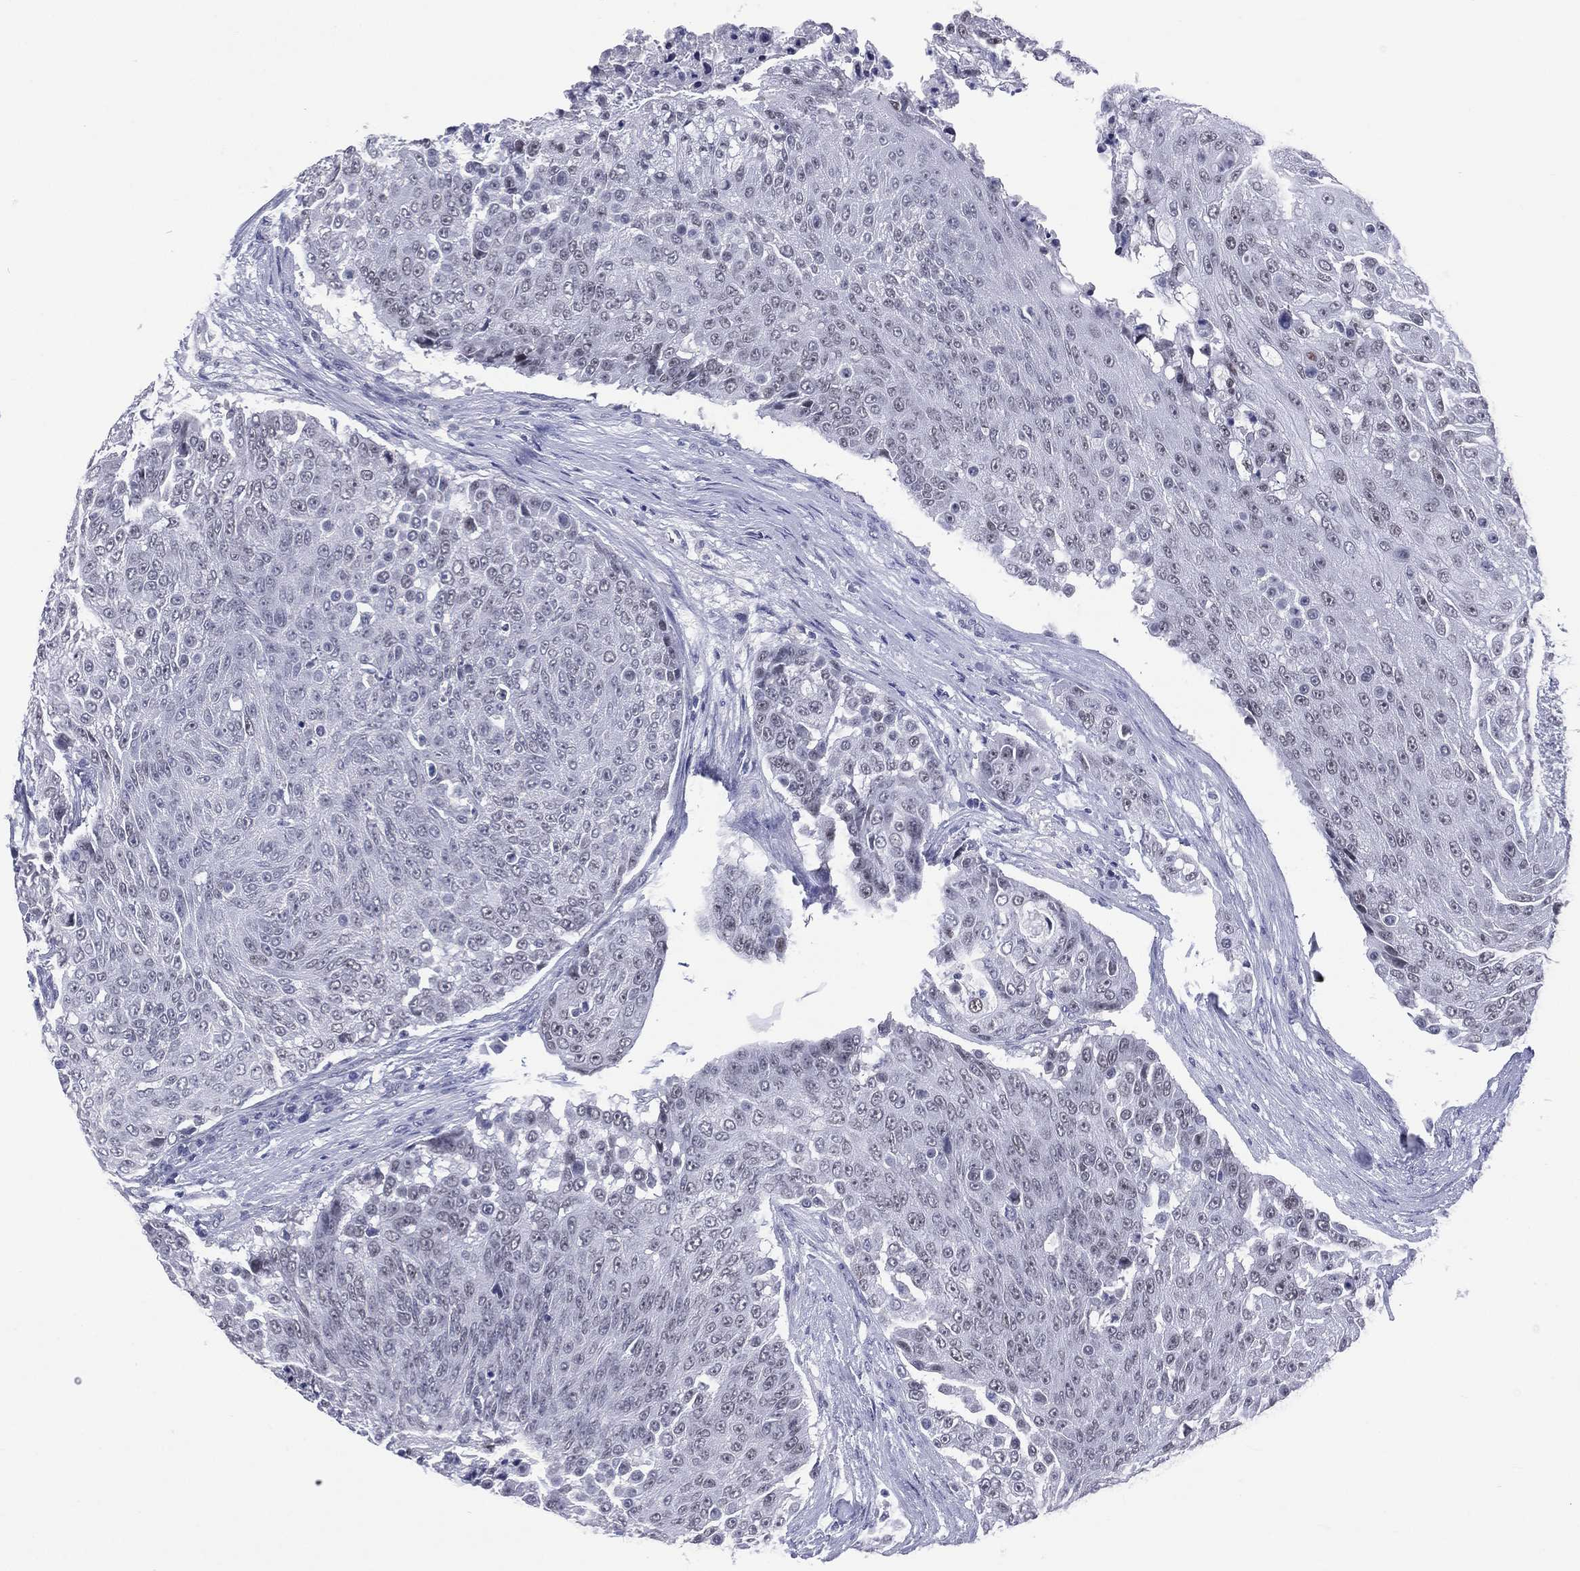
{"staining": {"intensity": "negative", "quantity": "none", "location": "none"}, "tissue": "urothelial cancer", "cell_type": "Tumor cells", "image_type": "cancer", "snomed": [{"axis": "morphology", "description": "Urothelial carcinoma, High grade"}, {"axis": "topography", "description": "Urinary bladder"}], "caption": "Tumor cells show no significant protein staining in high-grade urothelial carcinoma. (DAB immunohistochemistry (IHC) with hematoxylin counter stain).", "gene": "SSX1", "patient": {"sex": "female", "age": 63}}